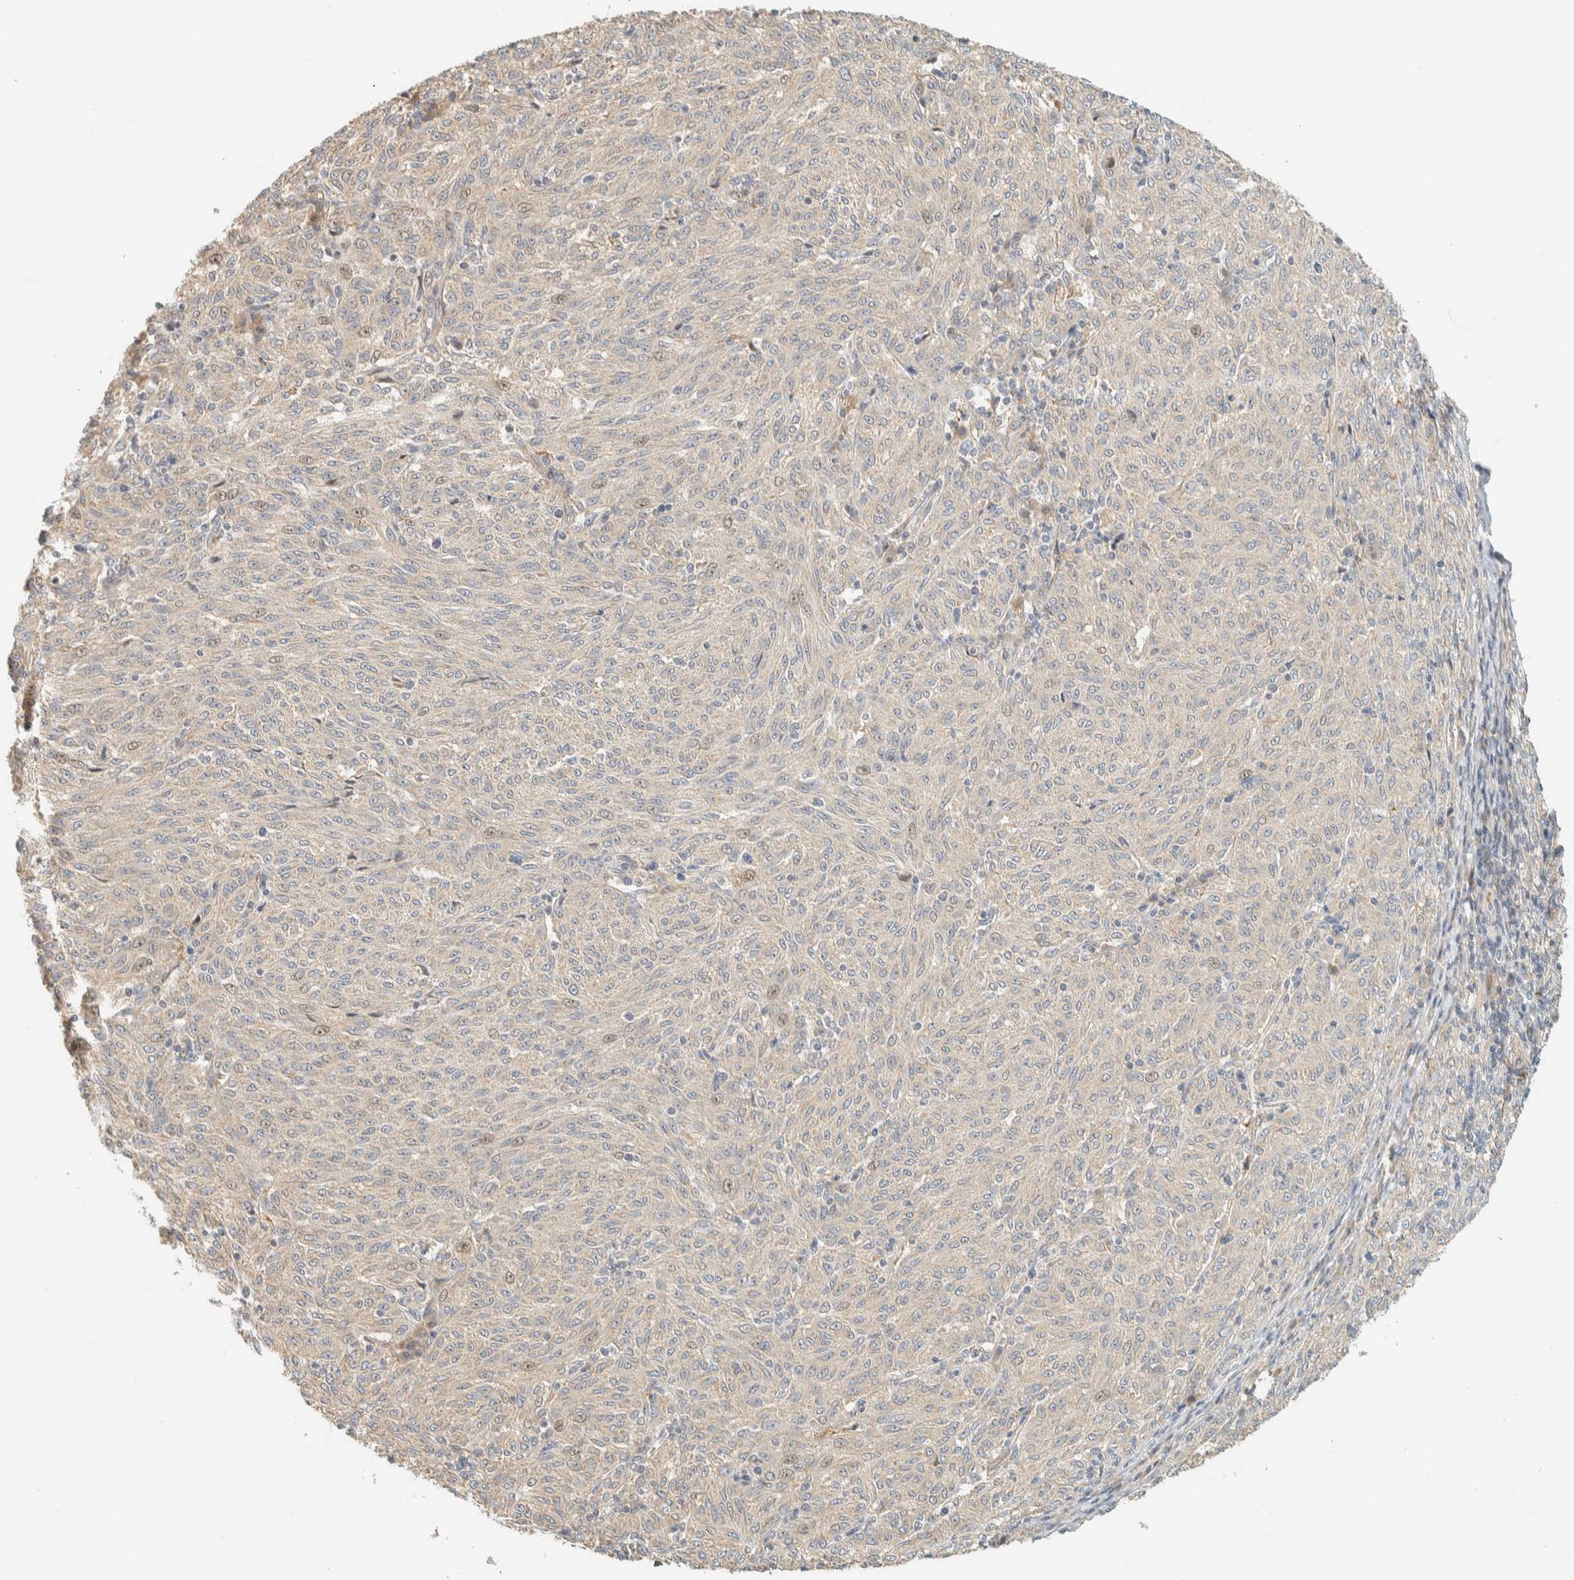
{"staining": {"intensity": "negative", "quantity": "none", "location": "none"}, "tissue": "melanoma", "cell_type": "Tumor cells", "image_type": "cancer", "snomed": [{"axis": "morphology", "description": "Malignant melanoma, NOS"}, {"axis": "topography", "description": "Skin"}], "caption": "IHC micrograph of neoplastic tissue: human malignant melanoma stained with DAB exhibits no significant protein staining in tumor cells. (DAB (3,3'-diaminobenzidine) immunohistochemistry (IHC) visualized using brightfield microscopy, high magnification).", "gene": "CCDC171", "patient": {"sex": "female", "age": 72}}